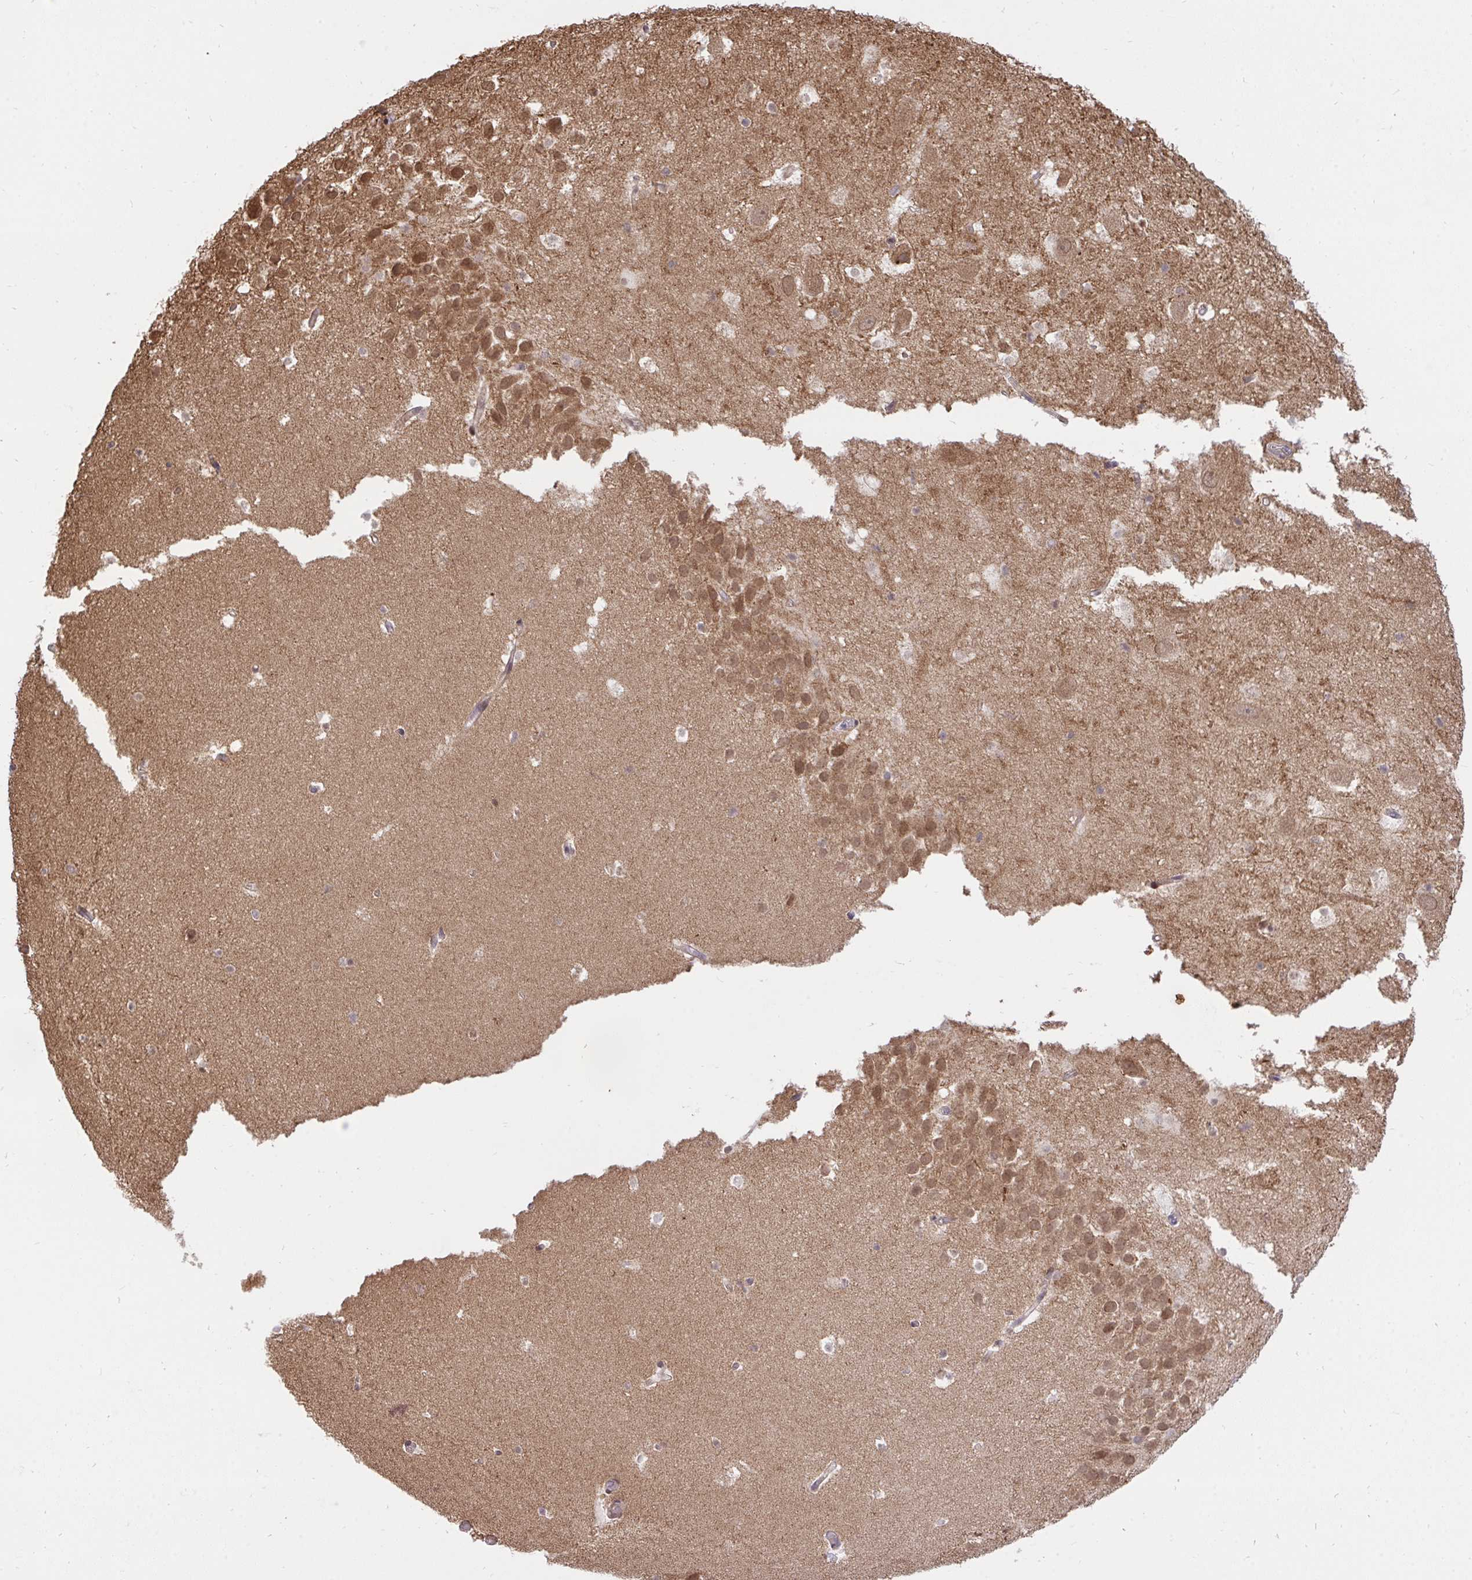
{"staining": {"intensity": "negative", "quantity": "none", "location": "none"}, "tissue": "hippocampus", "cell_type": "Glial cells", "image_type": "normal", "snomed": [{"axis": "morphology", "description": "Normal tissue, NOS"}, {"axis": "topography", "description": "Hippocampus"}], "caption": "Immunohistochemistry (IHC) image of unremarkable hippocampus: human hippocampus stained with DAB (3,3'-diaminobenzidine) demonstrates no significant protein positivity in glial cells. Brightfield microscopy of IHC stained with DAB (3,3'-diaminobenzidine) (brown) and hematoxylin (blue), captured at high magnification.", "gene": "ERI1", "patient": {"sex": "male", "age": 26}}